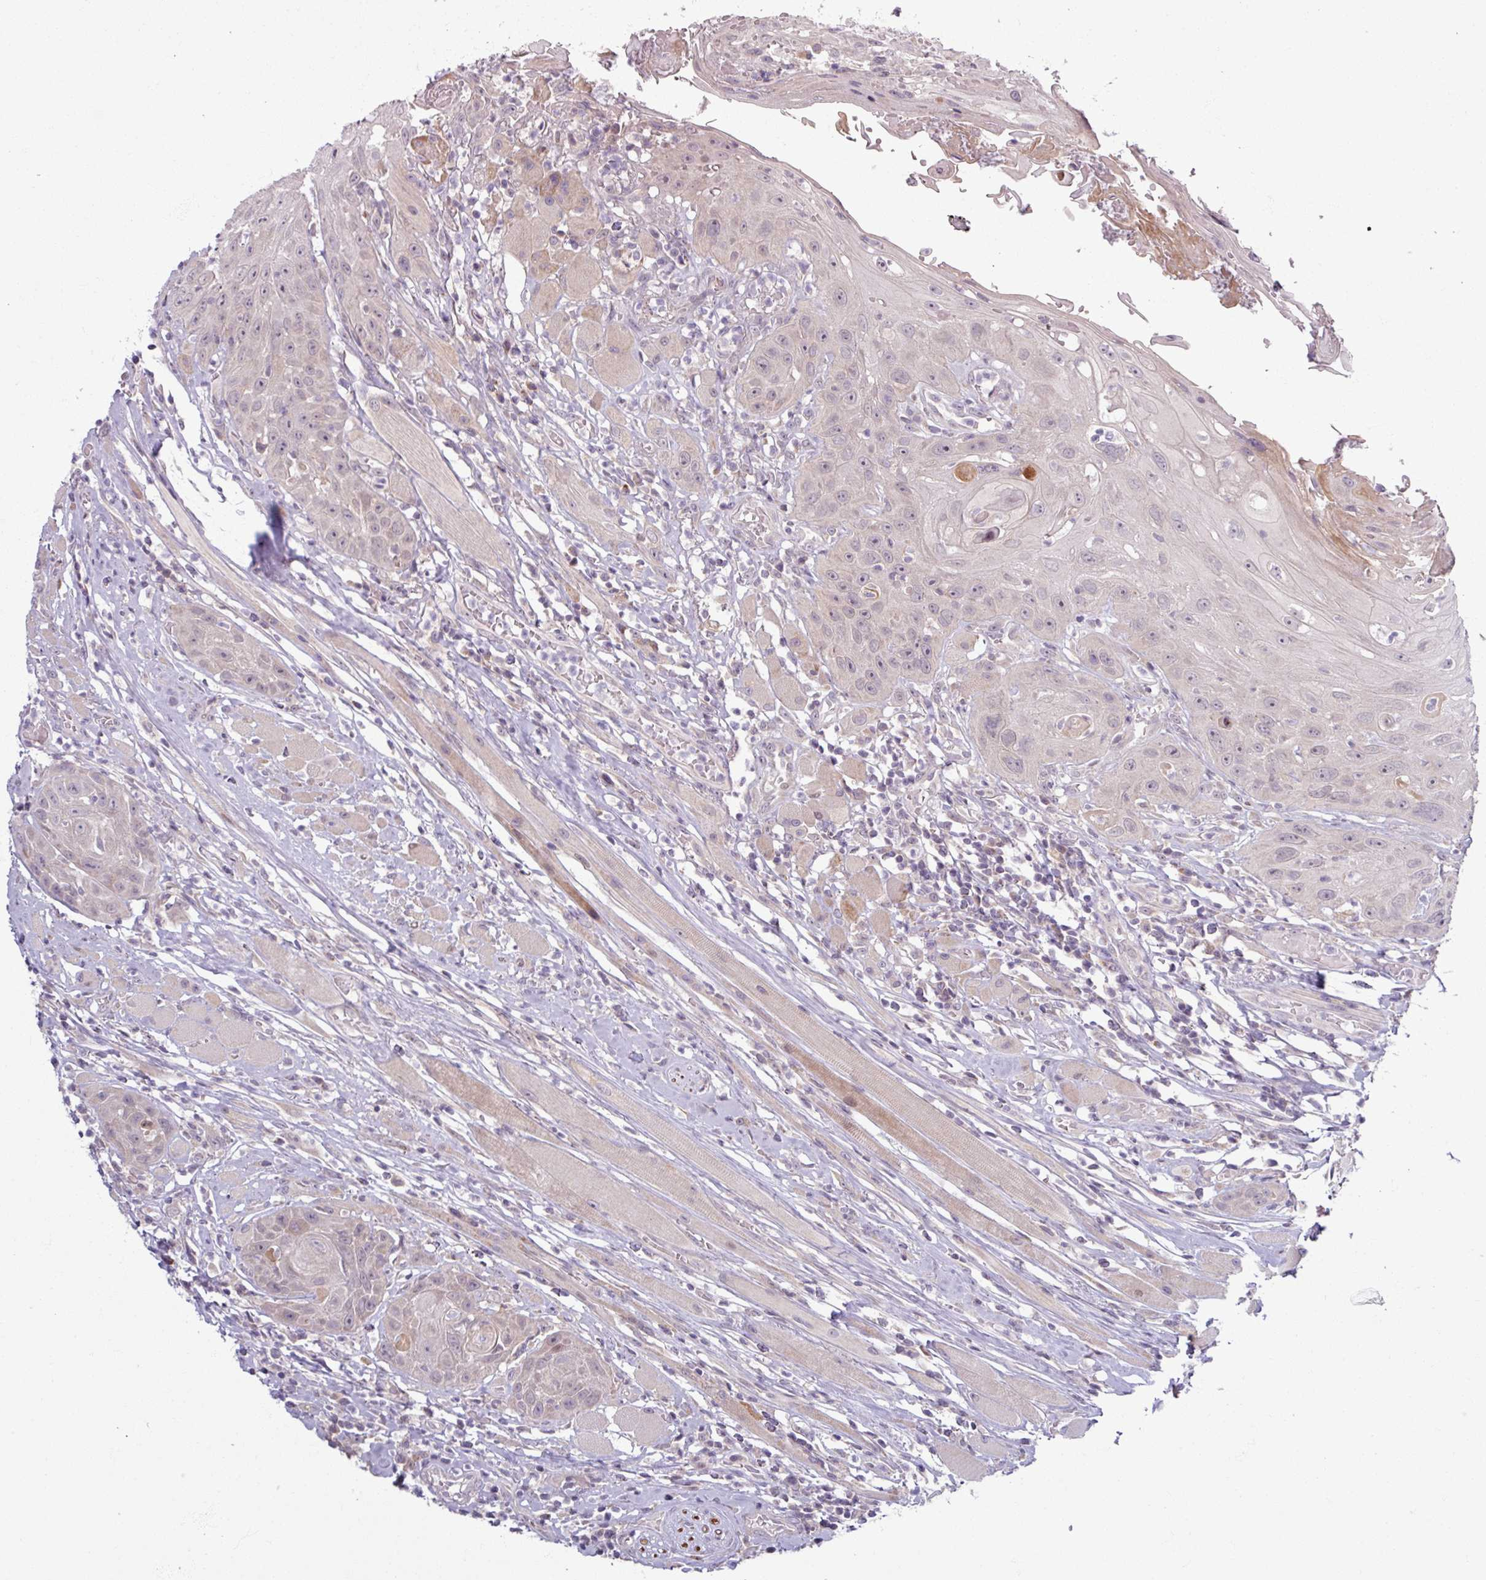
{"staining": {"intensity": "negative", "quantity": "none", "location": "none"}, "tissue": "head and neck cancer", "cell_type": "Tumor cells", "image_type": "cancer", "snomed": [{"axis": "morphology", "description": "Squamous cell carcinoma, NOS"}, {"axis": "topography", "description": "Head-Neck"}], "caption": "IHC of human head and neck squamous cell carcinoma exhibits no positivity in tumor cells.", "gene": "OGFOD3", "patient": {"sex": "female", "age": 59}}